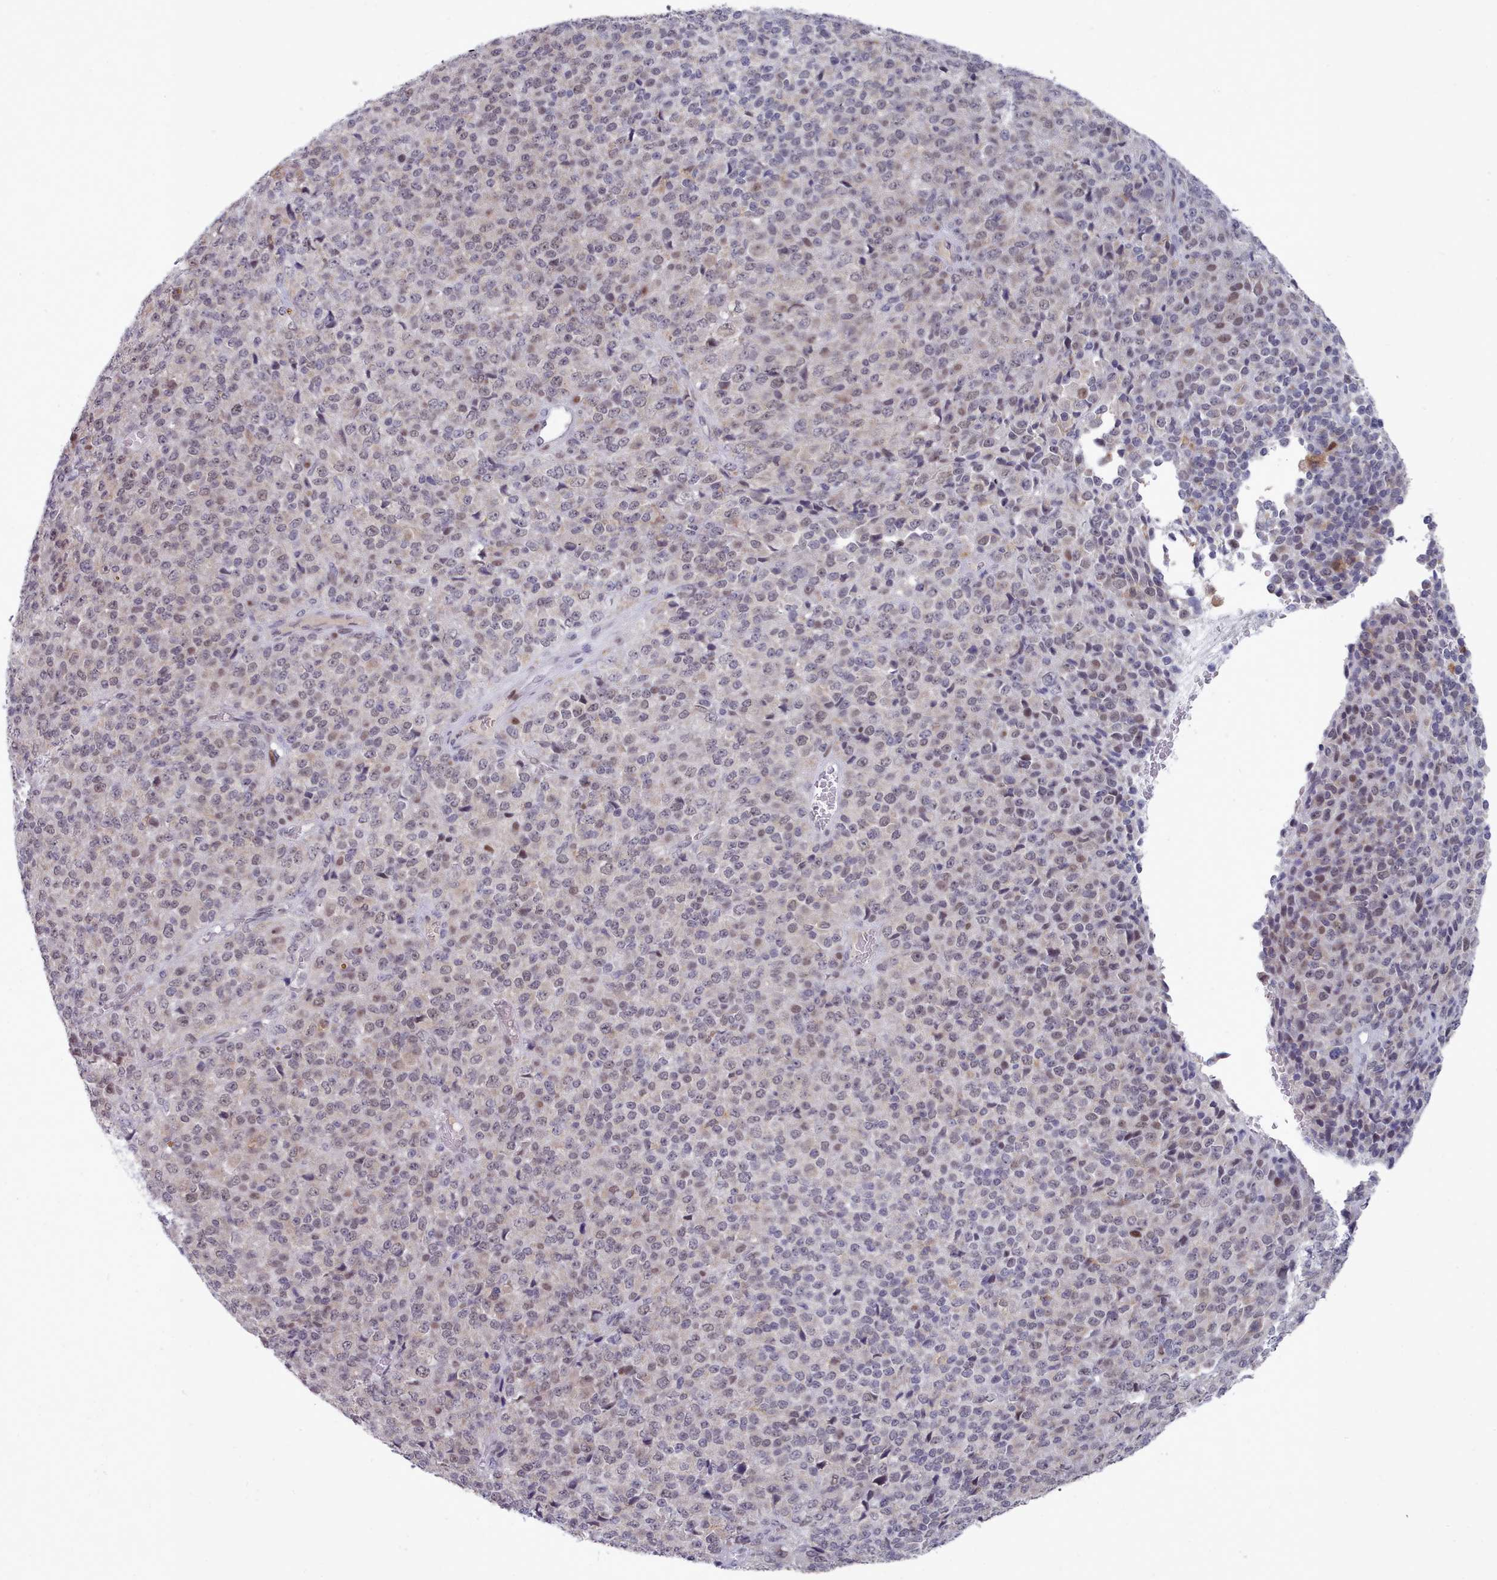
{"staining": {"intensity": "moderate", "quantity": "<25%", "location": "cytoplasmic/membranous,nuclear"}, "tissue": "melanoma", "cell_type": "Tumor cells", "image_type": "cancer", "snomed": [{"axis": "morphology", "description": "Malignant melanoma, Metastatic site"}, {"axis": "topography", "description": "Brain"}], "caption": "The image demonstrates staining of malignant melanoma (metastatic site), revealing moderate cytoplasmic/membranous and nuclear protein positivity (brown color) within tumor cells. (DAB (3,3'-diaminobenzidine) IHC, brown staining for protein, blue staining for nuclei).", "gene": "GINS1", "patient": {"sex": "female", "age": 56}}